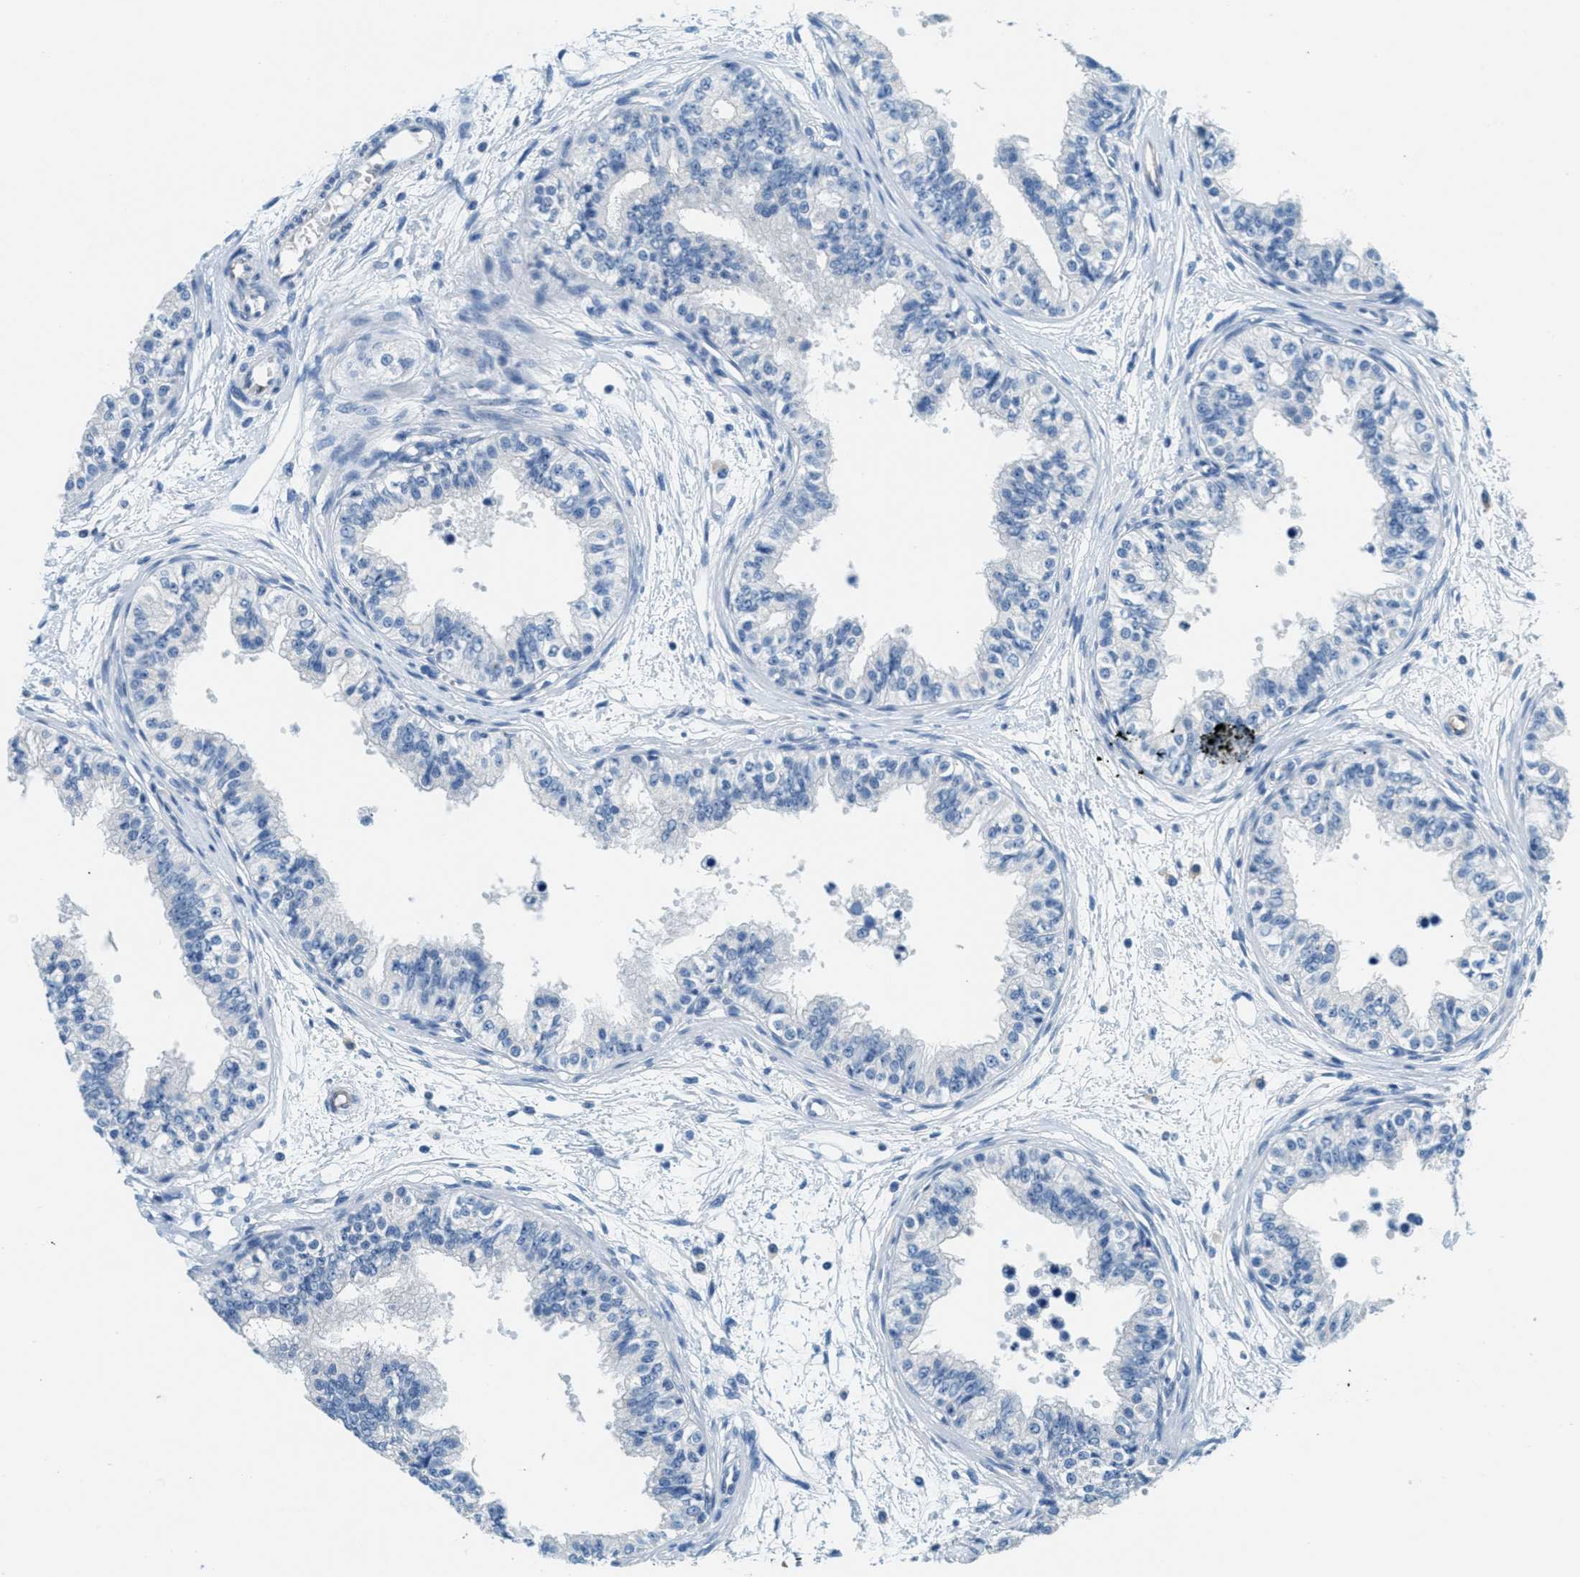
{"staining": {"intensity": "negative", "quantity": "none", "location": "none"}, "tissue": "epididymis", "cell_type": "Glandular cells", "image_type": "normal", "snomed": [{"axis": "morphology", "description": "Normal tissue, NOS"}, {"axis": "morphology", "description": "Adenocarcinoma, metastatic, NOS"}, {"axis": "topography", "description": "Testis"}, {"axis": "topography", "description": "Epididymis"}], "caption": "Protein analysis of normal epididymis reveals no significant expression in glandular cells. (DAB immunohistochemistry (IHC) with hematoxylin counter stain).", "gene": "A2M", "patient": {"sex": "male", "age": 26}}